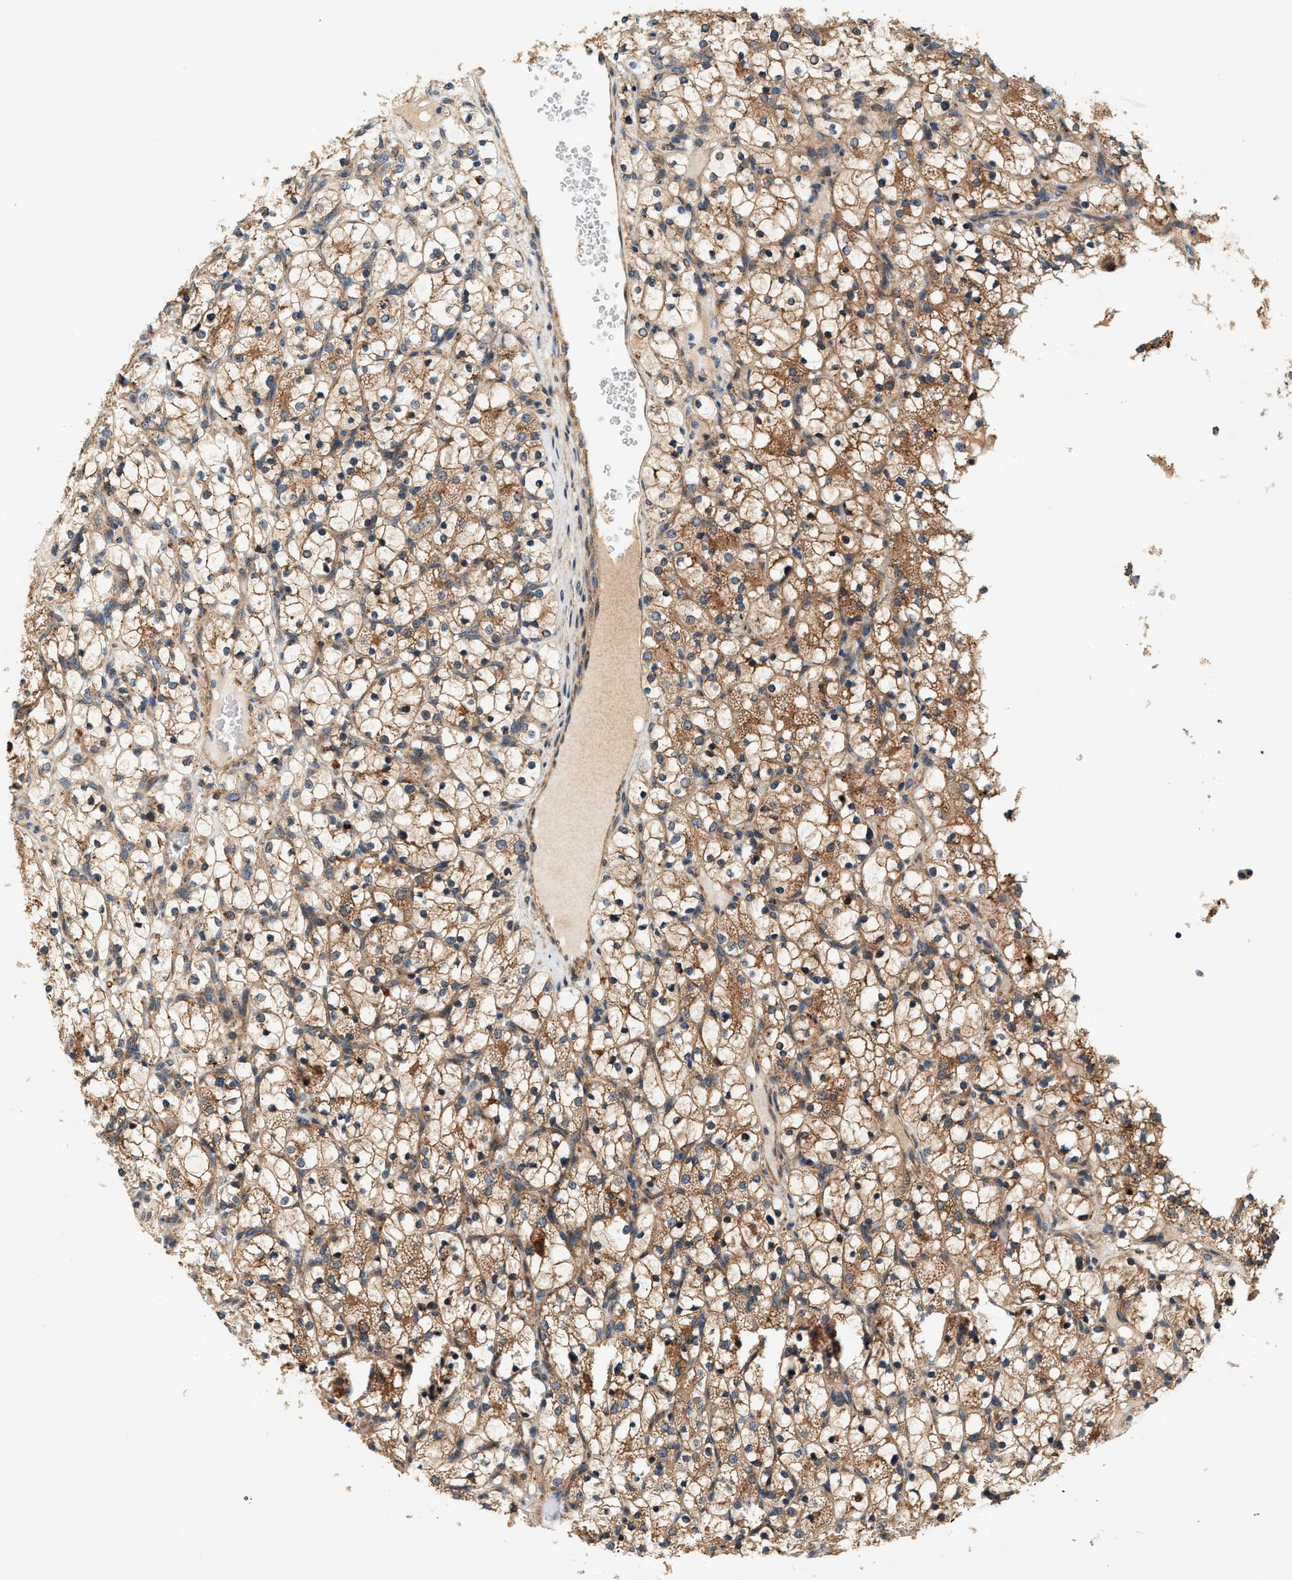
{"staining": {"intensity": "moderate", "quantity": ">75%", "location": "cytoplasmic/membranous"}, "tissue": "renal cancer", "cell_type": "Tumor cells", "image_type": "cancer", "snomed": [{"axis": "morphology", "description": "Adenocarcinoma, NOS"}, {"axis": "topography", "description": "Kidney"}], "caption": "Protein expression analysis of human renal cancer (adenocarcinoma) reveals moderate cytoplasmic/membranous staining in about >75% of tumor cells.", "gene": "DUSP10", "patient": {"sex": "female", "age": 69}}